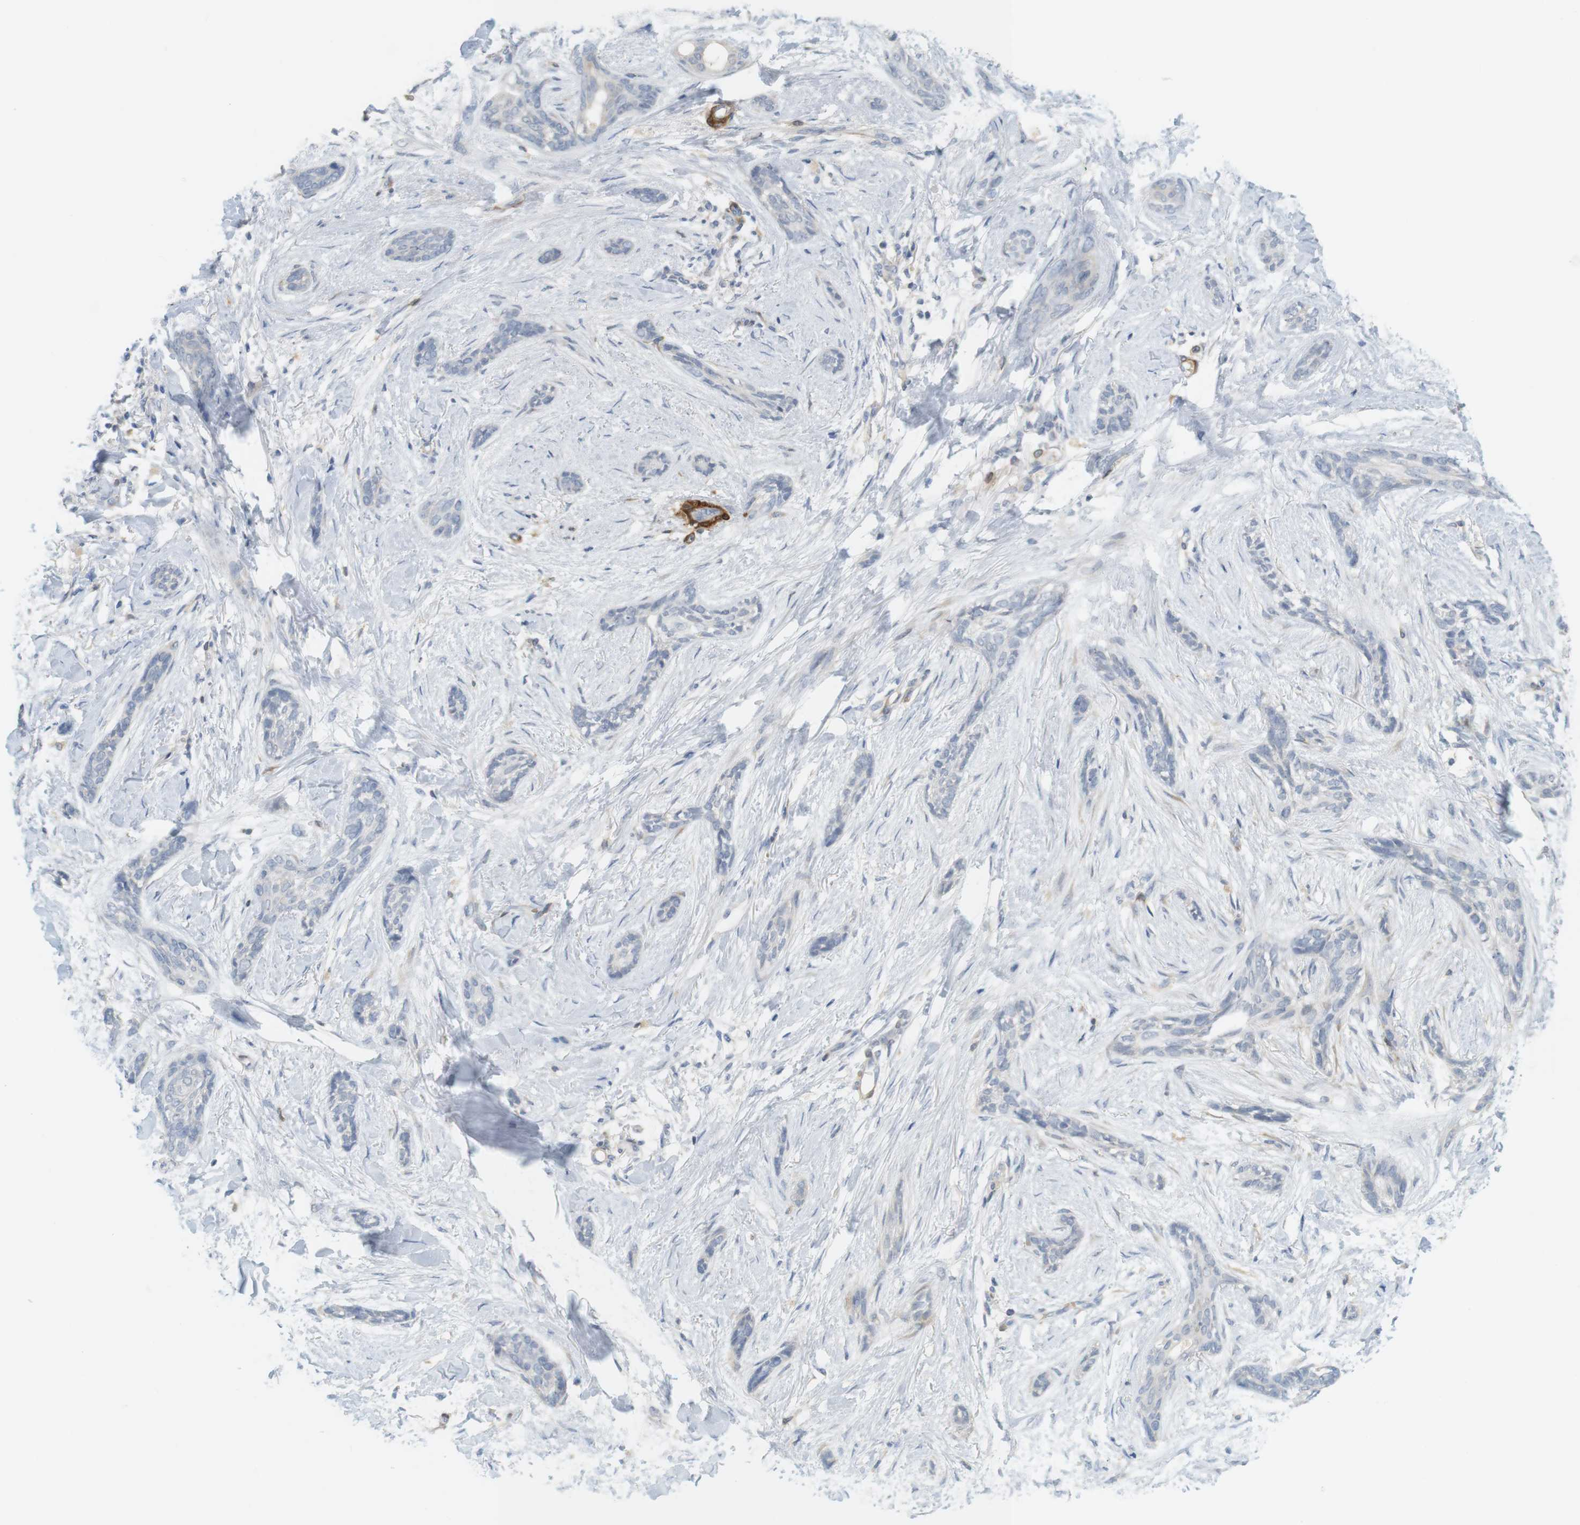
{"staining": {"intensity": "negative", "quantity": "none", "location": "none"}, "tissue": "skin cancer", "cell_type": "Tumor cells", "image_type": "cancer", "snomed": [{"axis": "morphology", "description": "Basal cell carcinoma"}, {"axis": "morphology", "description": "Adnexal tumor, benign"}, {"axis": "topography", "description": "Skin"}], "caption": "DAB immunohistochemical staining of benign adnexal tumor (skin) exhibits no significant positivity in tumor cells.", "gene": "PDE3A", "patient": {"sex": "female", "age": 42}}